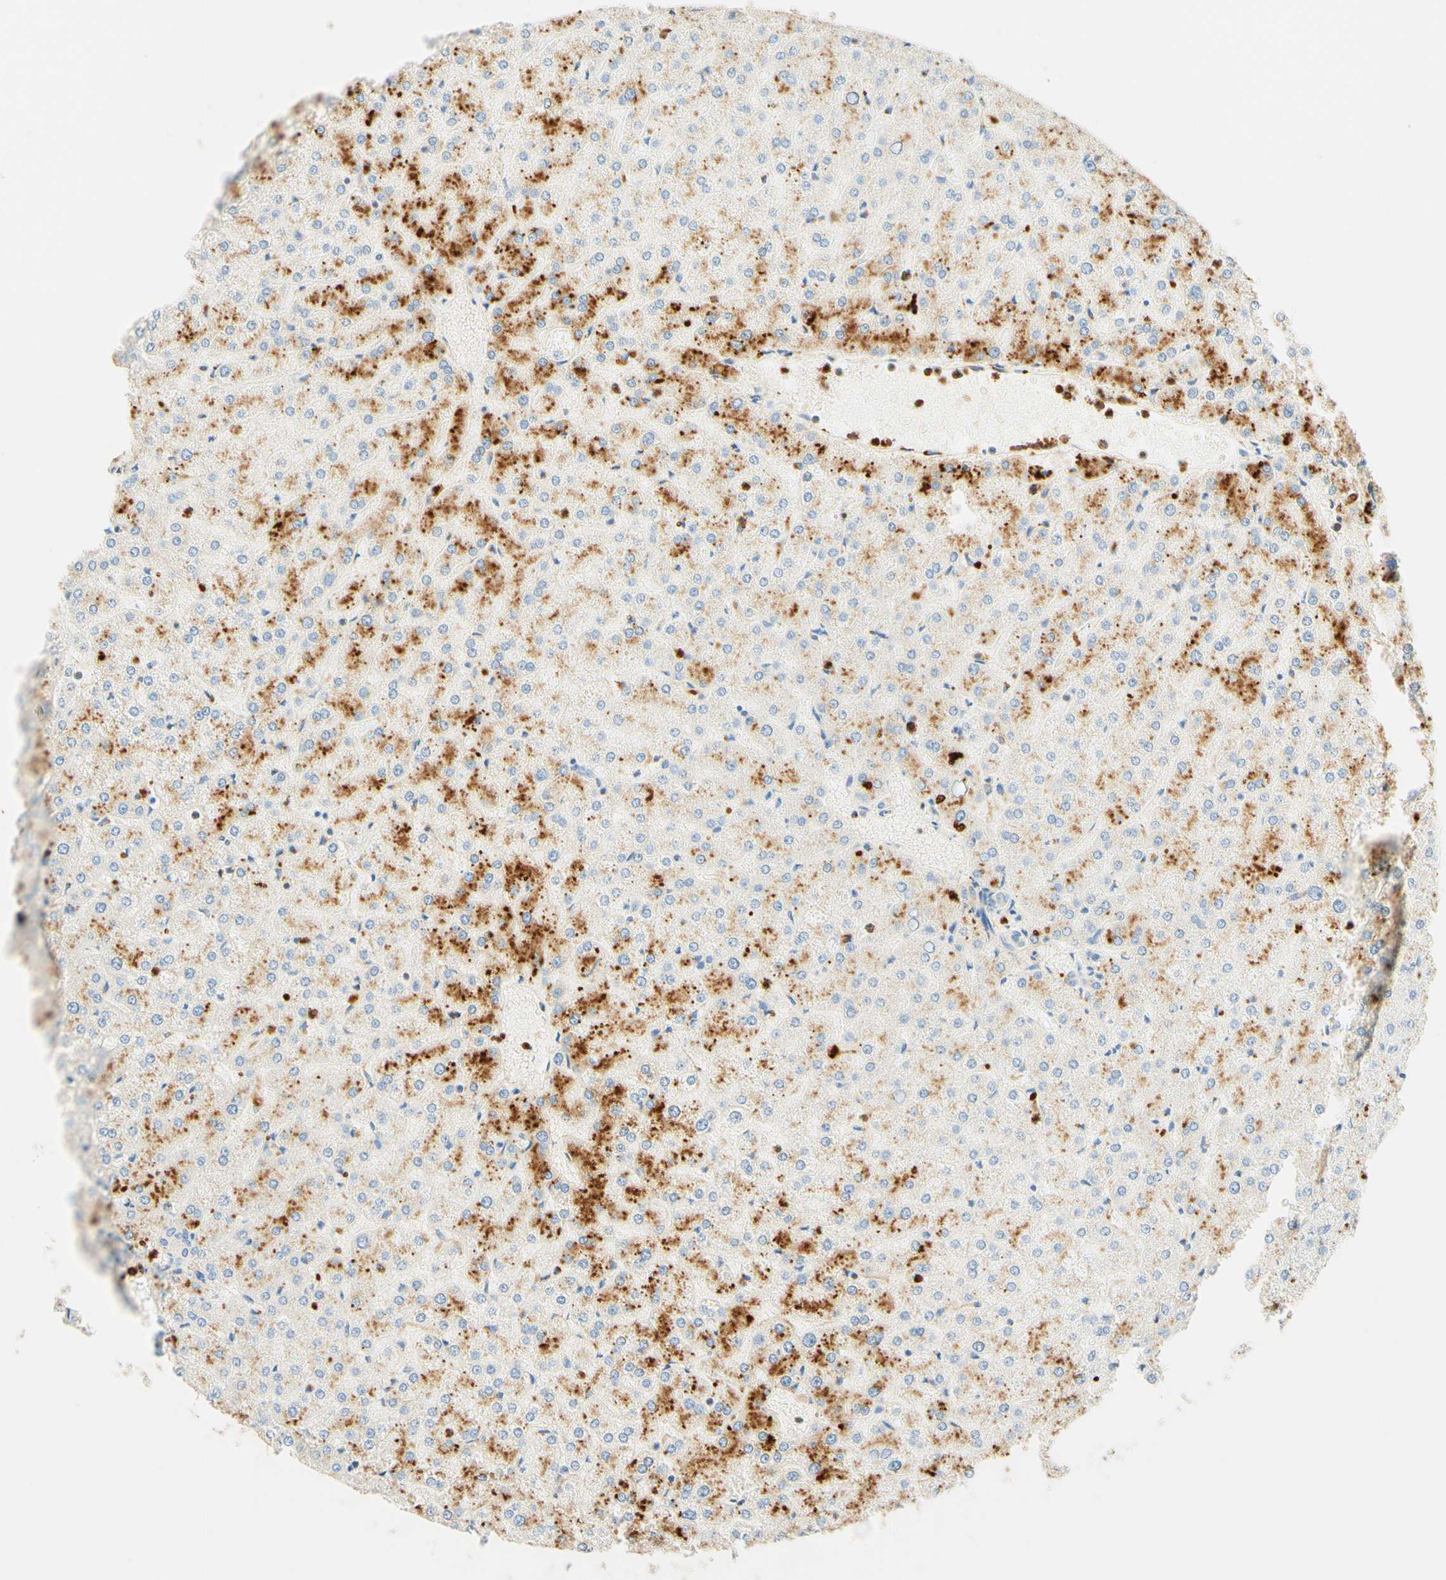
{"staining": {"intensity": "negative", "quantity": "none", "location": "none"}, "tissue": "liver", "cell_type": "Cholangiocytes", "image_type": "normal", "snomed": [{"axis": "morphology", "description": "Normal tissue, NOS"}, {"axis": "topography", "description": "Liver"}], "caption": "This histopathology image is of unremarkable liver stained with IHC to label a protein in brown with the nuclei are counter-stained blue. There is no positivity in cholangiocytes.", "gene": "CD63", "patient": {"sex": "female", "age": 32}}